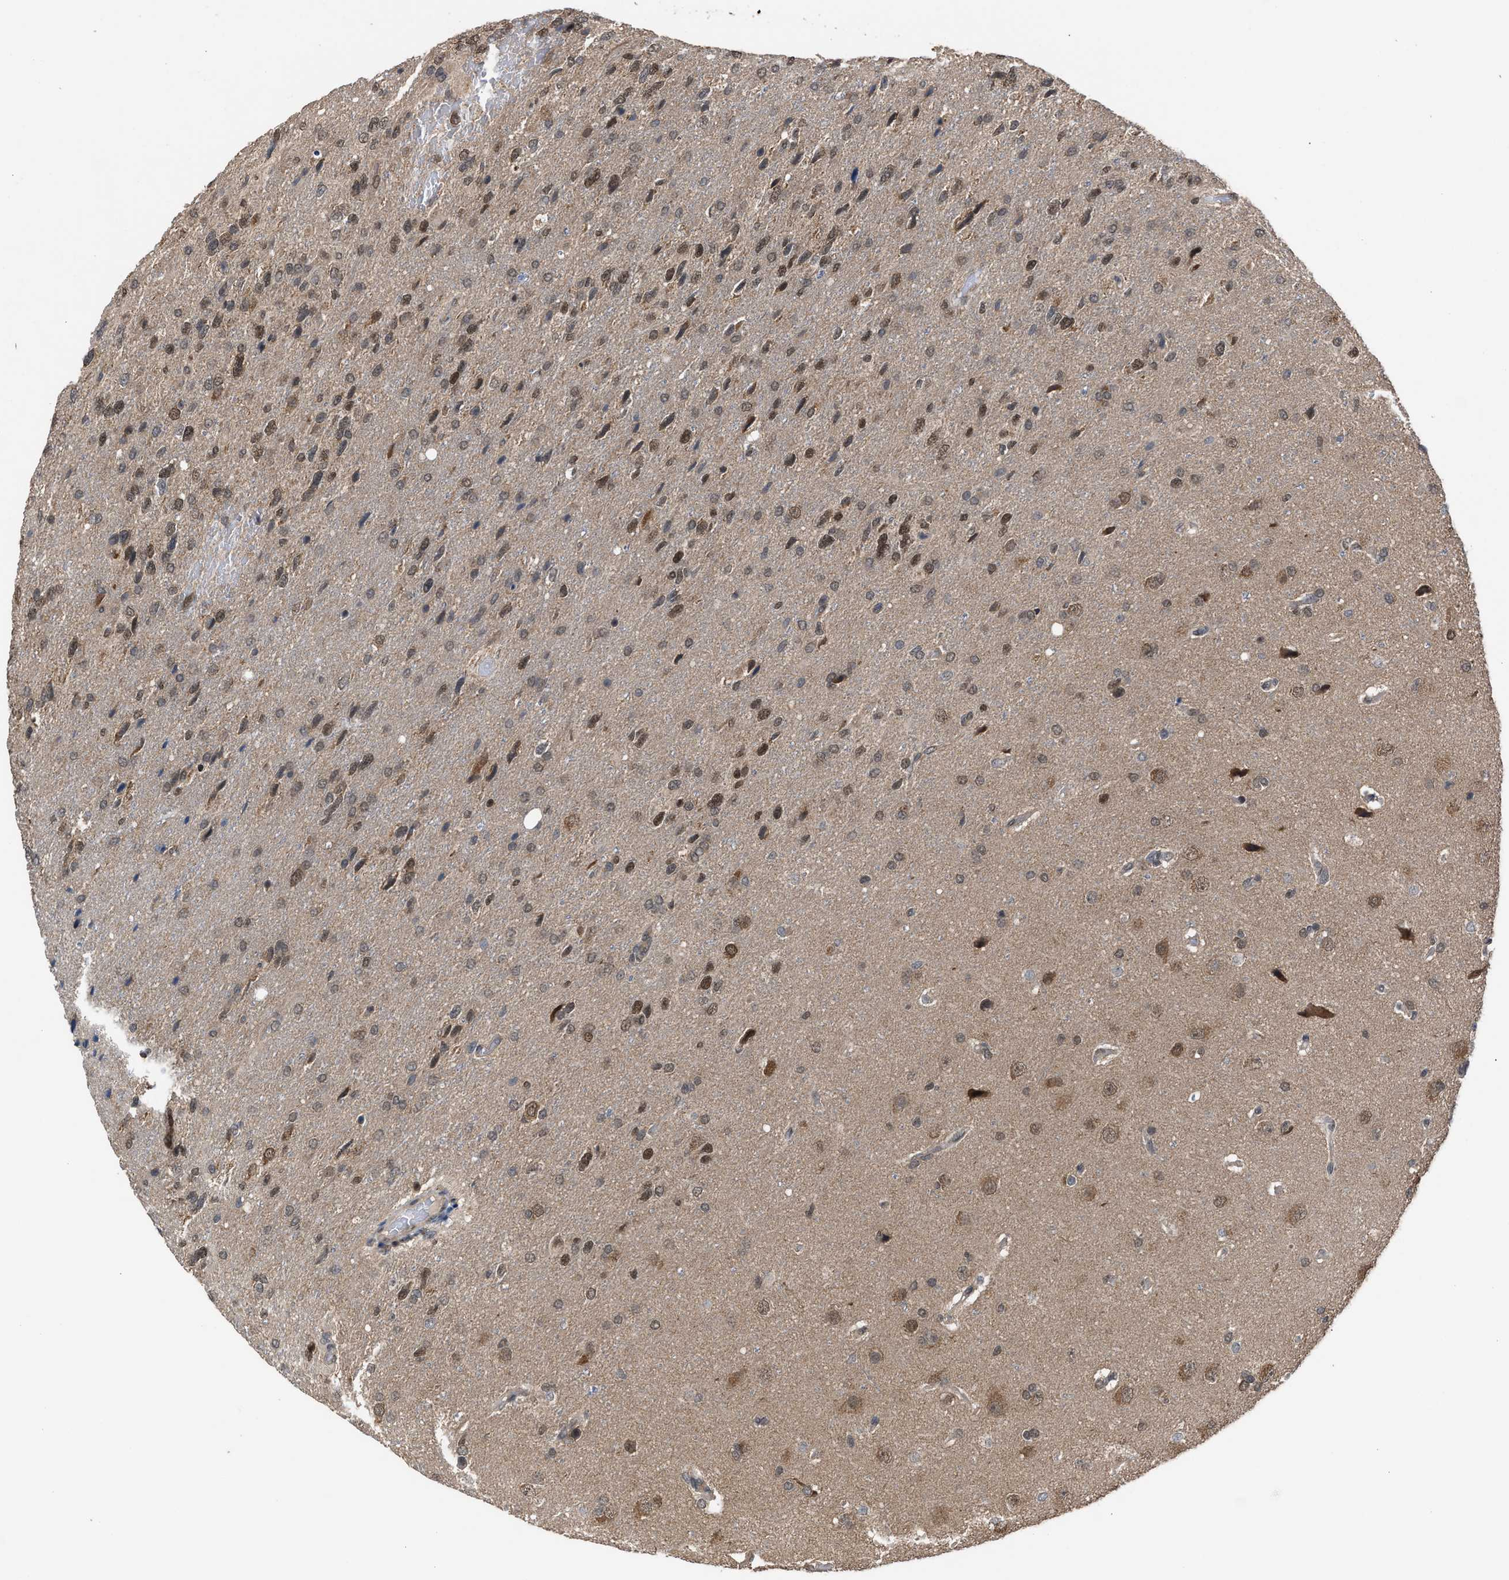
{"staining": {"intensity": "moderate", "quantity": ">75%", "location": "cytoplasmic/membranous,nuclear"}, "tissue": "glioma", "cell_type": "Tumor cells", "image_type": "cancer", "snomed": [{"axis": "morphology", "description": "Glioma, malignant, High grade"}, {"axis": "topography", "description": "Brain"}], "caption": "This is an image of IHC staining of malignant glioma (high-grade), which shows moderate staining in the cytoplasmic/membranous and nuclear of tumor cells.", "gene": "C9orf78", "patient": {"sex": "female", "age": 58}}